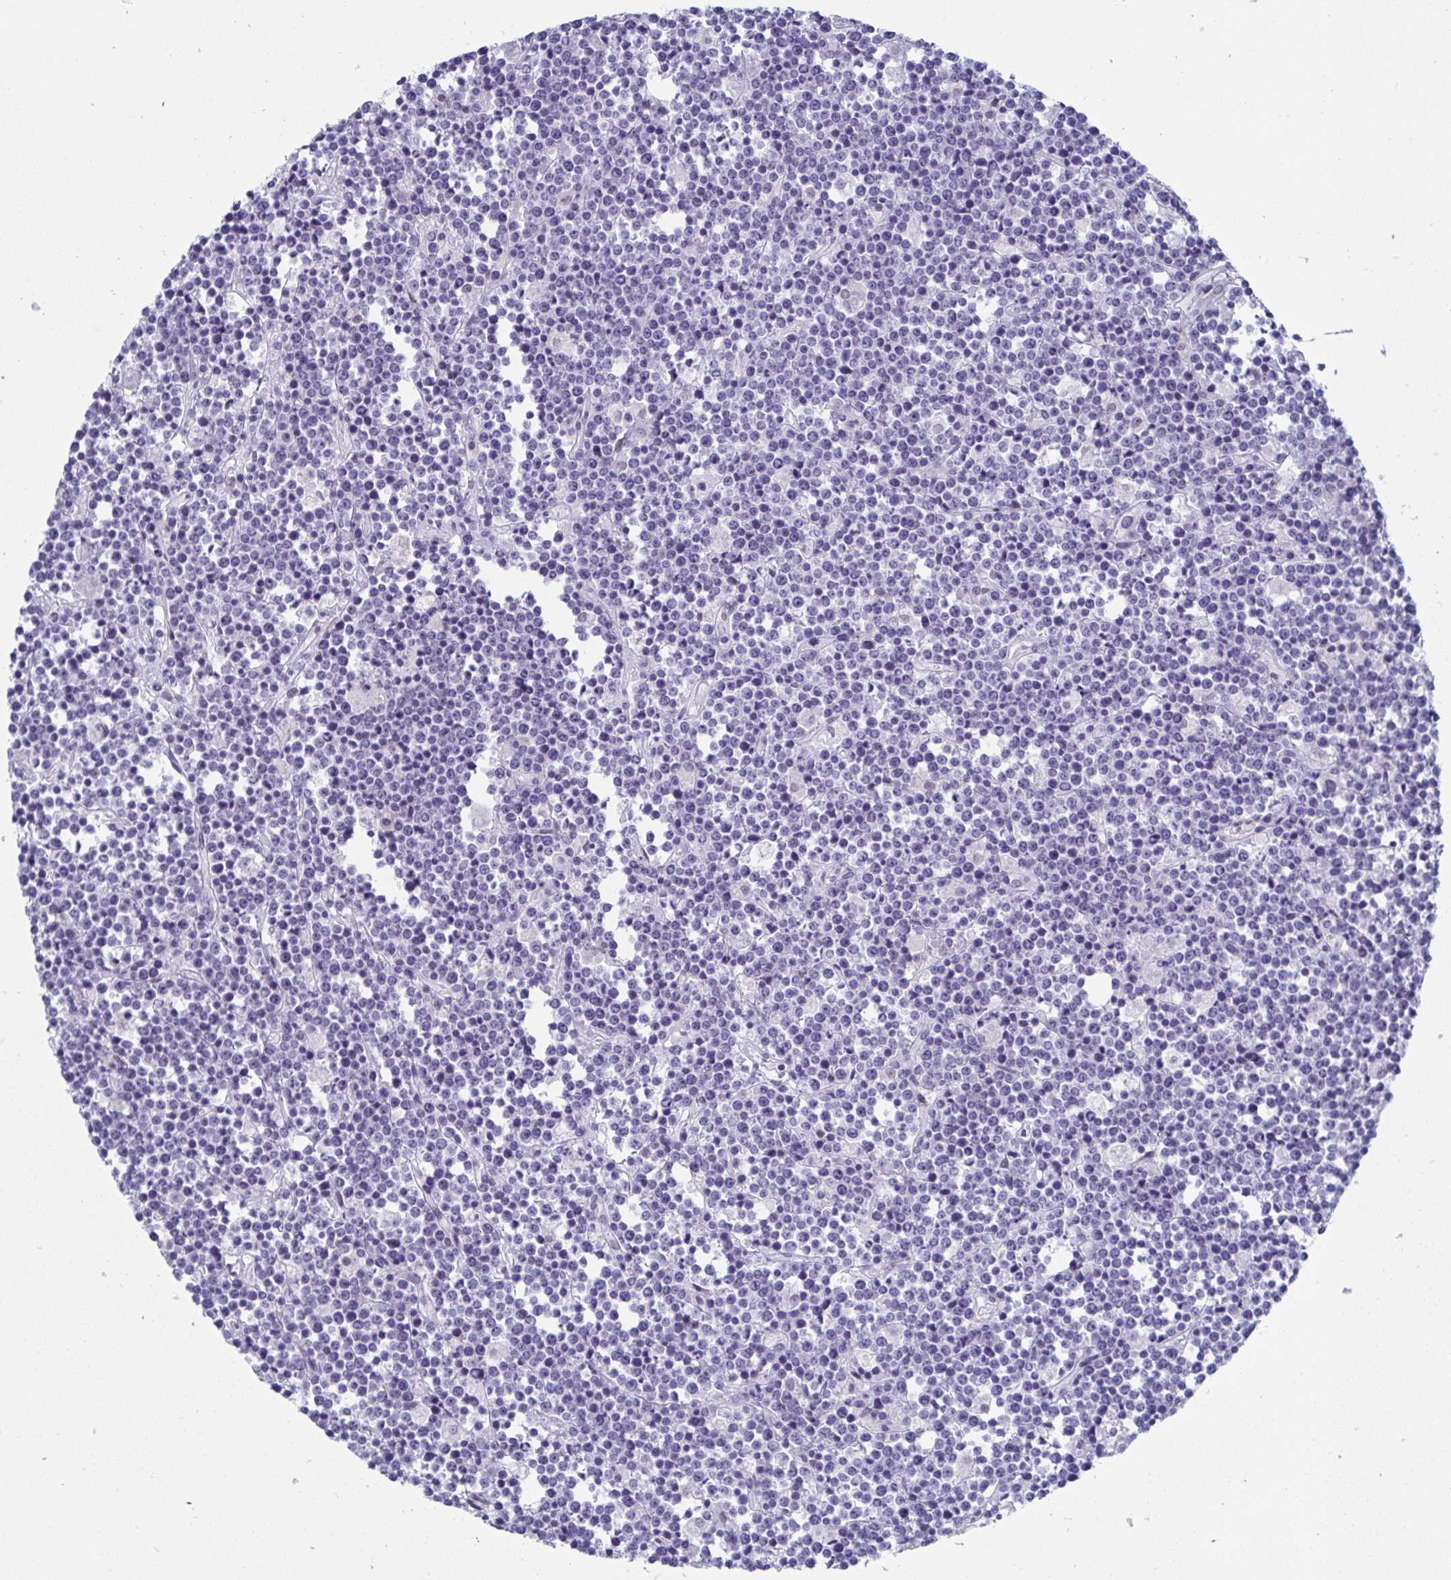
{"staining": {"intensity": "negative", "quantity": "none", "location": "none"}, "tissue": "lymphoma", "cell_type": "Tumor cells", "image_type": "cancer", "snomed": [{"axis": "morphology", "description": "Malignant lymphoma, non-Hodgkin's type, High grade"}, {"axis": "topography", "description": "Ovary"}], "caption": "There is no significant expression in tumor cells of high-grade malignant lymphoma, non-Hodgkin's type.", "gene": "MFSD4A", "patient": {"sex": "female", "age": 56}}